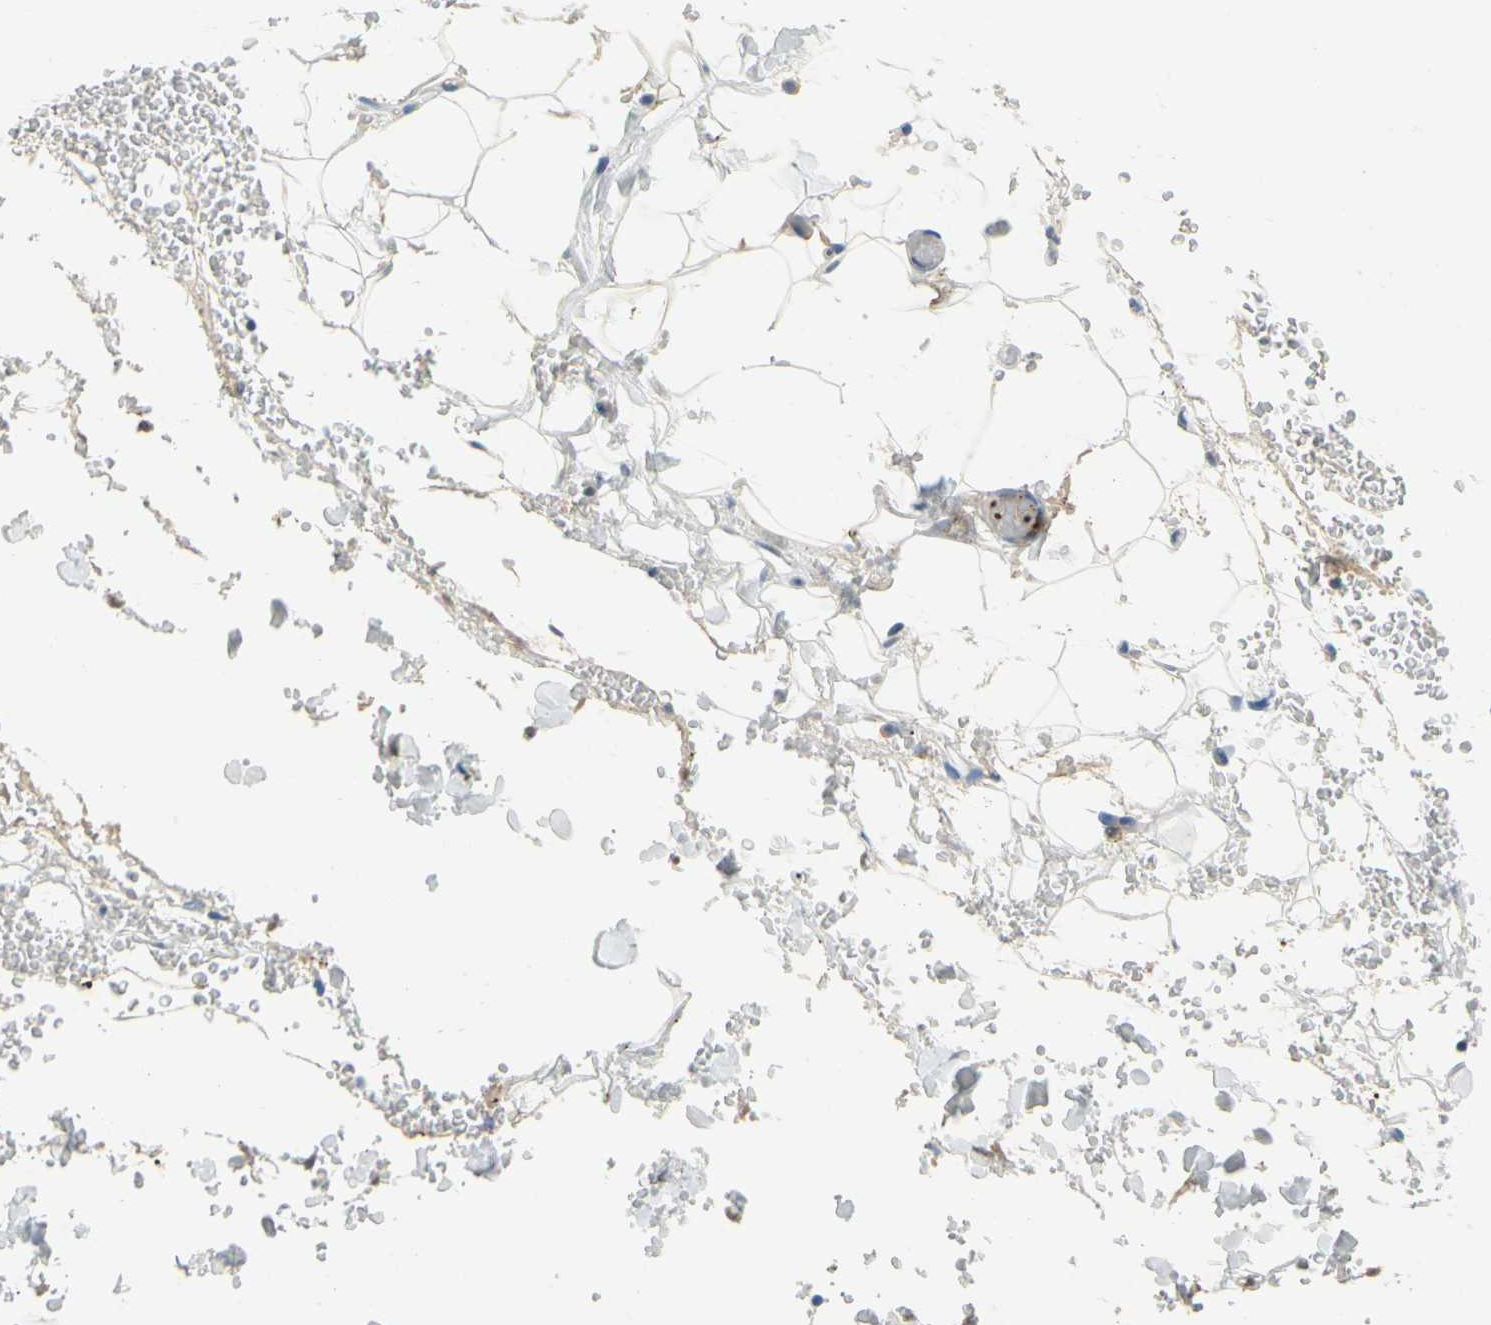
{"staining": {"intensity": "negative", "quantity": "none", "location": "none"}, "tissue": "adipose tissue", "cell_type": "Adipocytes", "image_type": "normal", "snomed": [{"axis": "morphology", "description": "Normal tissue, NOS"}, {"axis": "morphology", "description": "Inflammation, NOS"}, {"axis": "topography", "description": "Breast"}], "caption": "The immunohistochemistry (IHC) histopathology image has no significant positivity in adipocytes of adipose tissue.", "gene": "ENSG00000288796", "patient": {"sex": "female", "age": 65}}